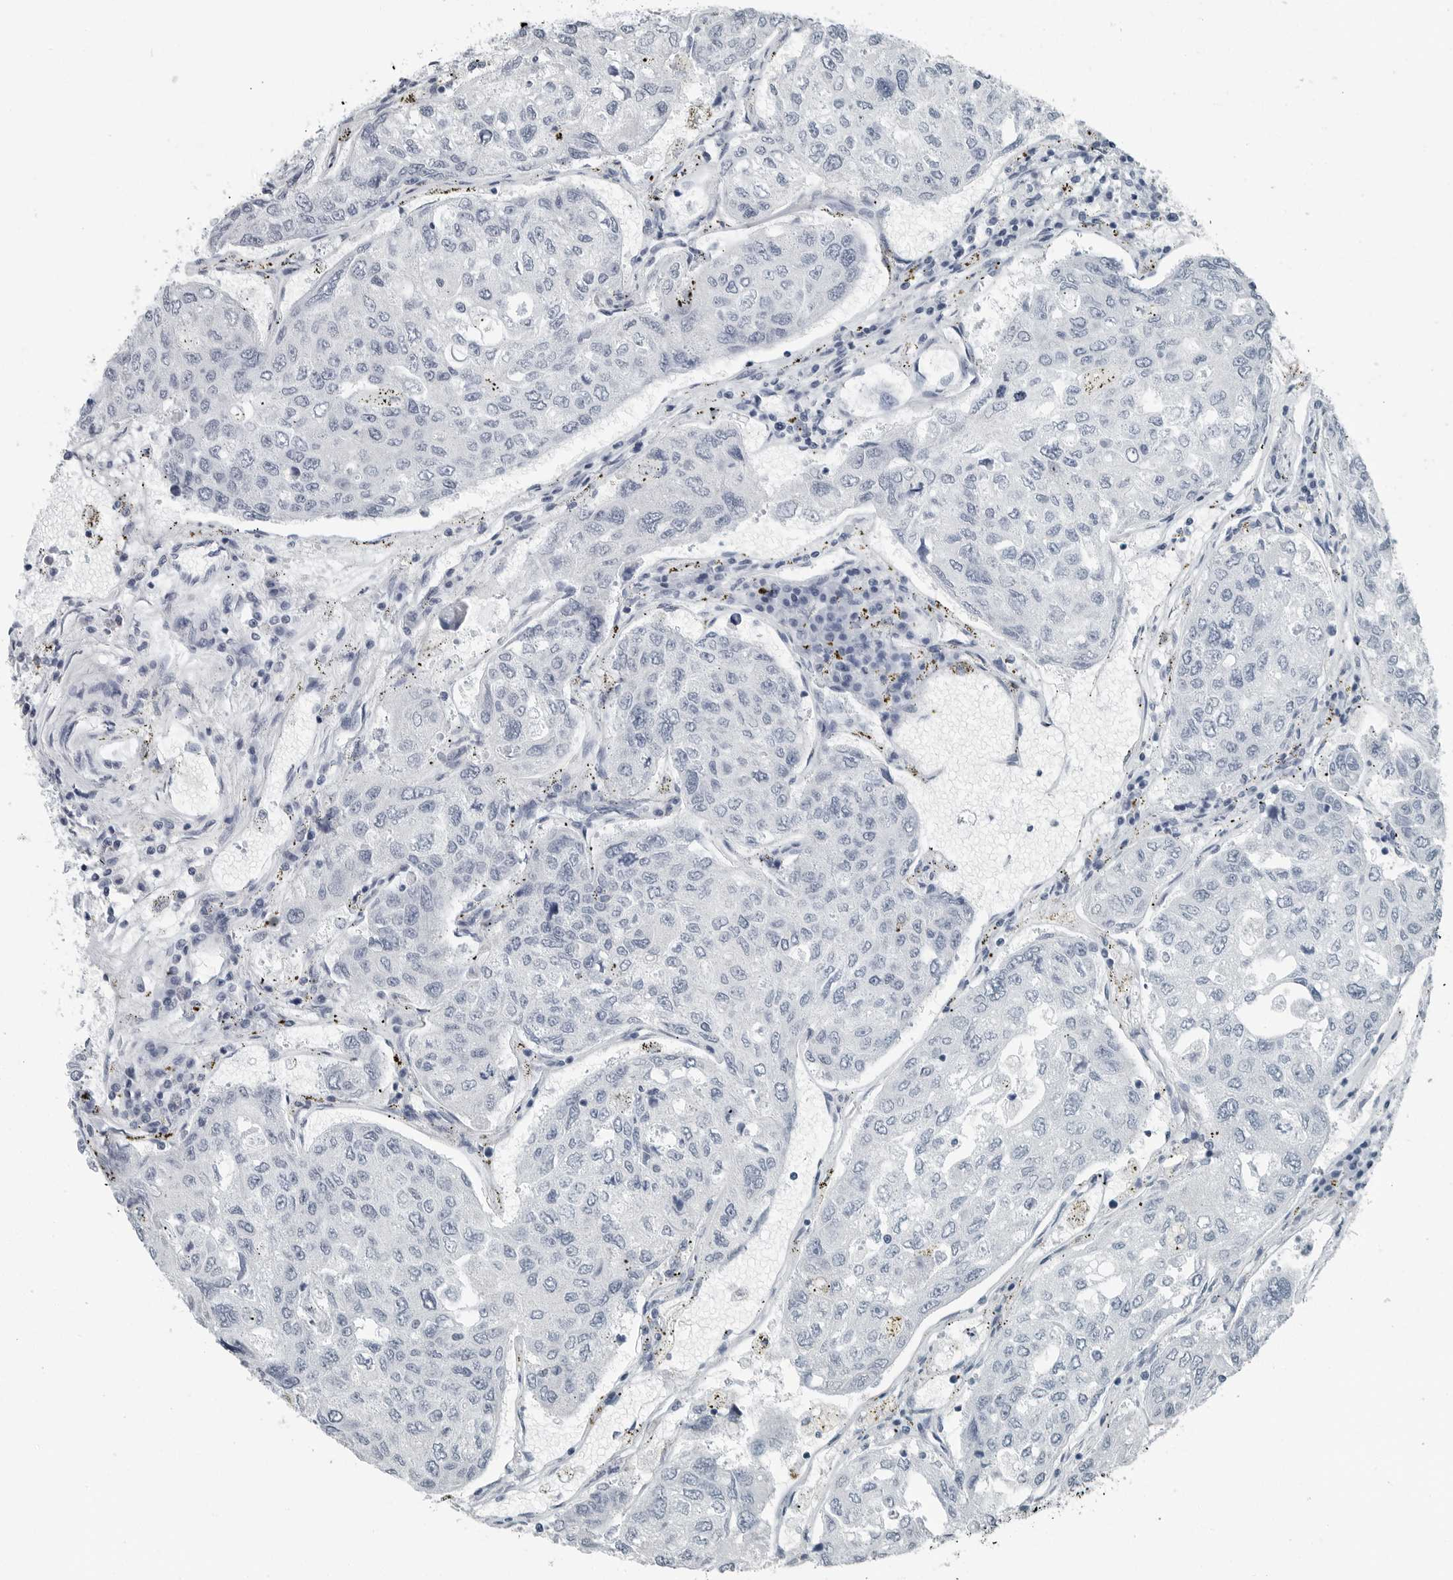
{"staining": {"intensity": "negative", "quantity": "none", "location": "none"}, "tissue": "urothelial cancer", "cell_type": "Tumor cells", "image_type": "cancer", "snomed": [{"axis": "morphology", "description": "Urothelial carcinoma, High grade"}, {"axis": "topography", "description": "Lymph node"}, {"axis": "topography", "description": "Urinary bladder"}], "caption": "Image shows no significant protein expression in tumor cells of urothelial carcinoma (high-grade). (Stains: DAB (3,3'-diaminobenzidine) IHC with hematoxylin counter stain, Microscopy: brightfield microscopy at high magnification).", "gene": "FABP6", "patient": {"sex": "male", "age": 51}}